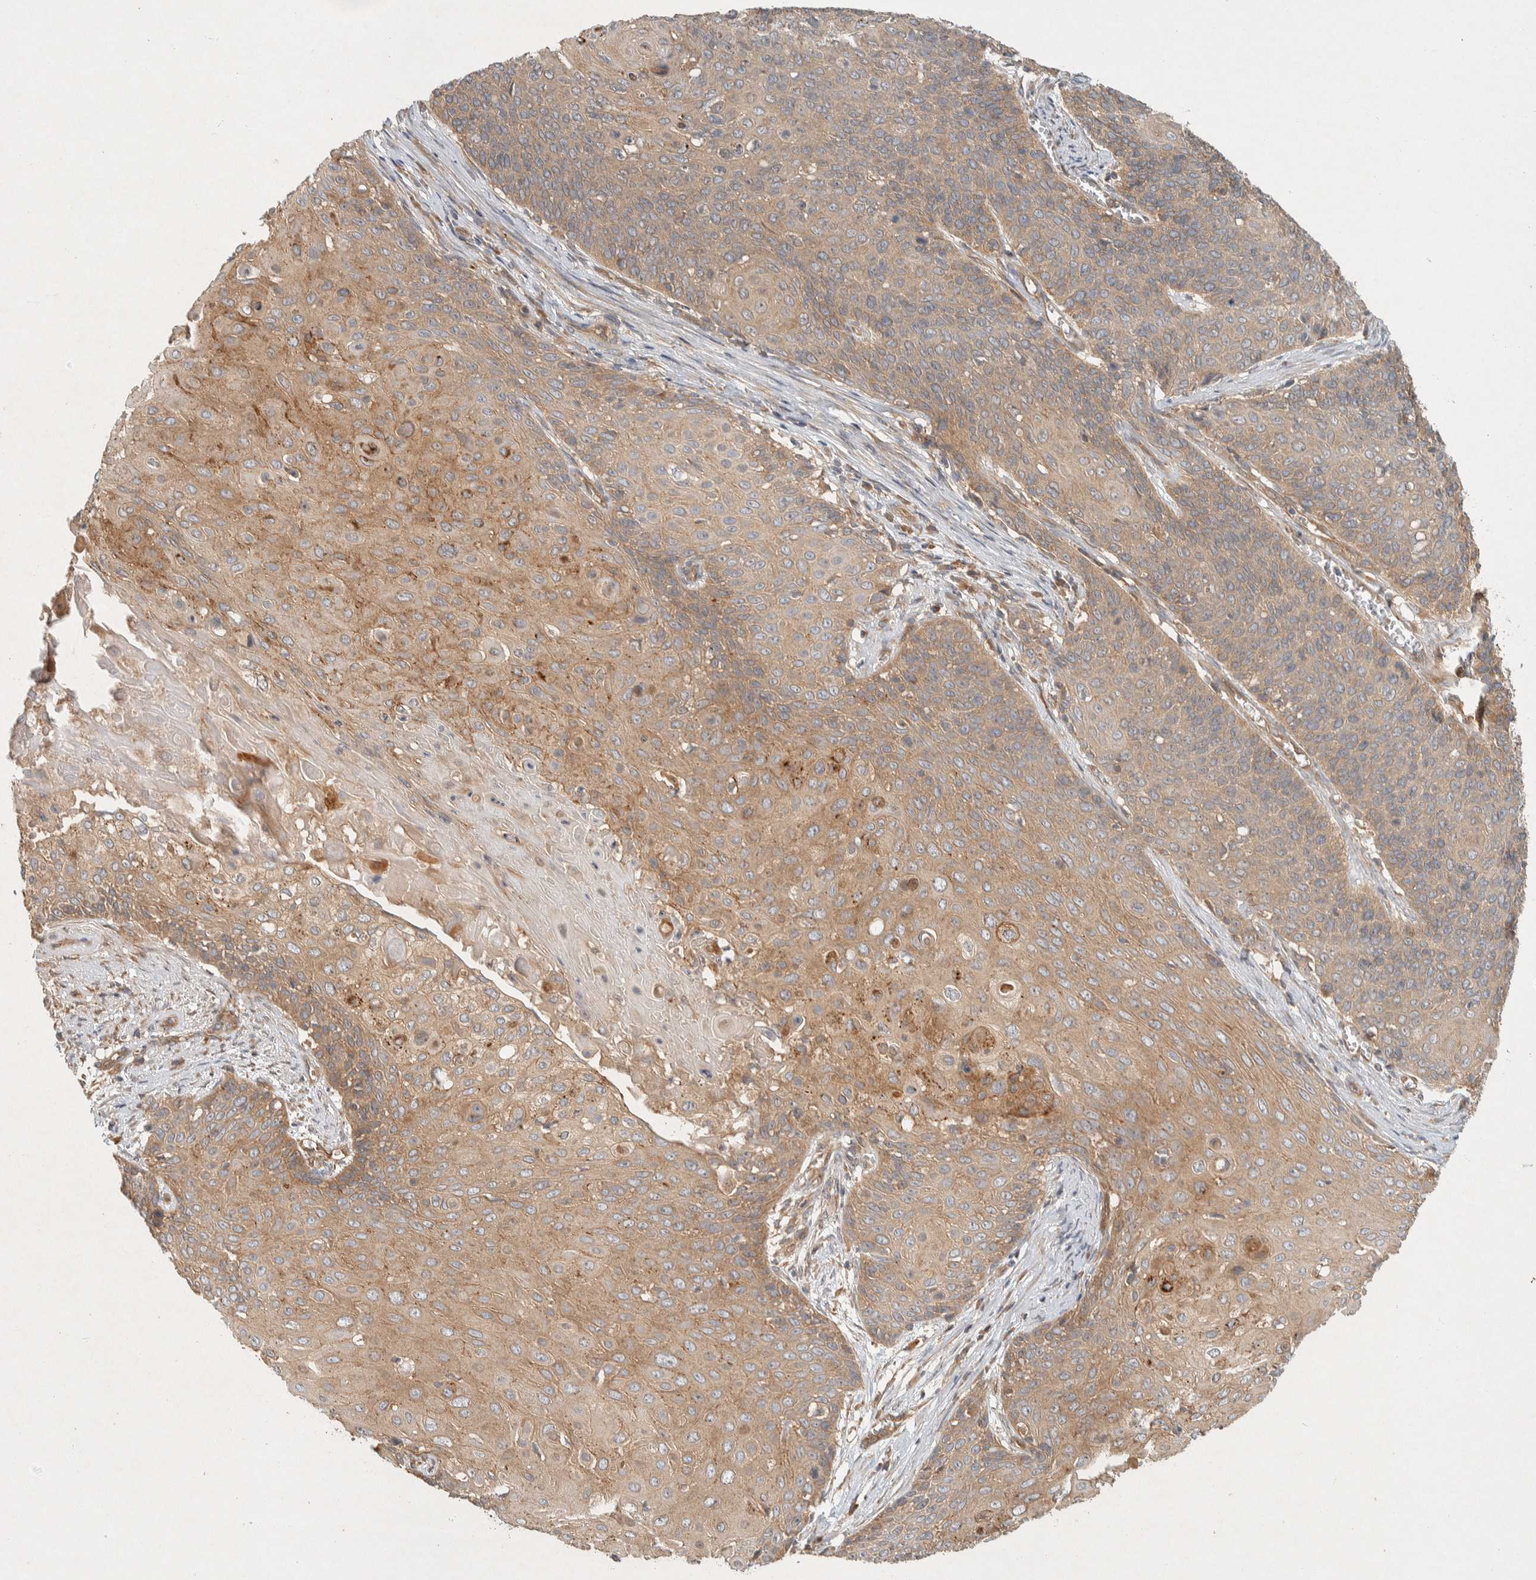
{"staining": {"intensity": "weak", "quantity": ">75%", "location": "cytoplasmic/membranous"}, "tissue": "cervical cancer", "cell_type": "Tumor cells", "image_type": "cancer", "snomed": [{"axis": "morphology", "description": "Squamous cell carcinoma, NOS"}, {"axis": "topography", "description": "Cervix"}], "caption": "Protein staining exhibits weak cytoplasmic/membranous positivity in approximately >75% of tumor cells in cervical squamous cell carcinoma.", "gene": "PXK", "patient": {"sex": "female", "age": 39}}